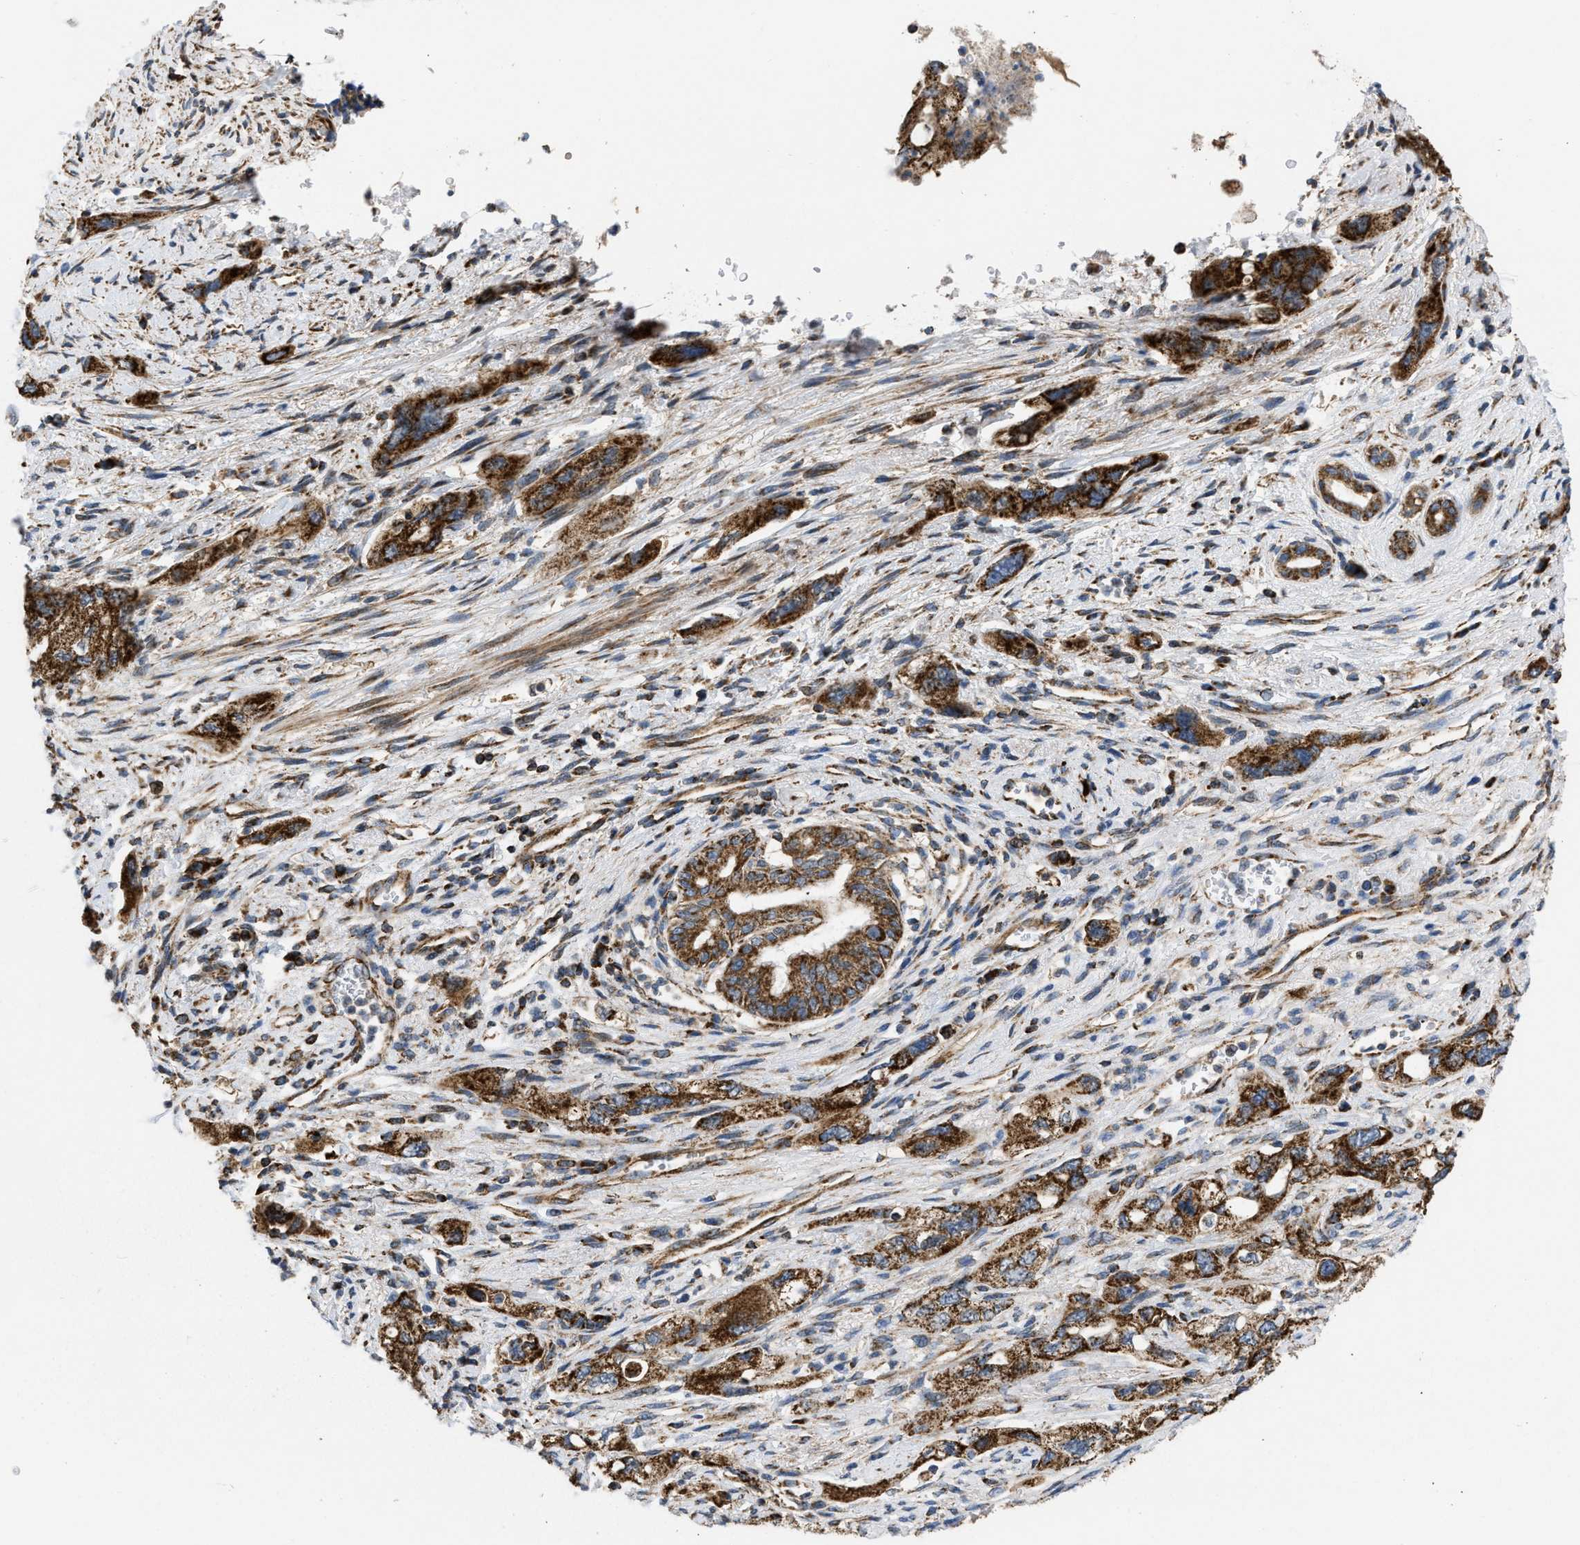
{"staining": {"intensity": "strong", "quantity": ">75%", "location": "cytoplasmic/membranous"}, "tissue": "pancreatic cancer", "cell_type": "Tumor cells", "image_type": "cancer", "snomed": [{"axis": "morphology", "description": "Adenocarcinoma, NOS"}, {"axis": "topography", "description": "Pancreas"}], "caption": "Human pancreatic adenocarcinoma stained with a brown dye exhibits strong cytoplasmic/membranous positive positivity in approximately >75% of tumor cells.", "gene": "OPTN", "patient": {"sex": "female", "age": 73}}